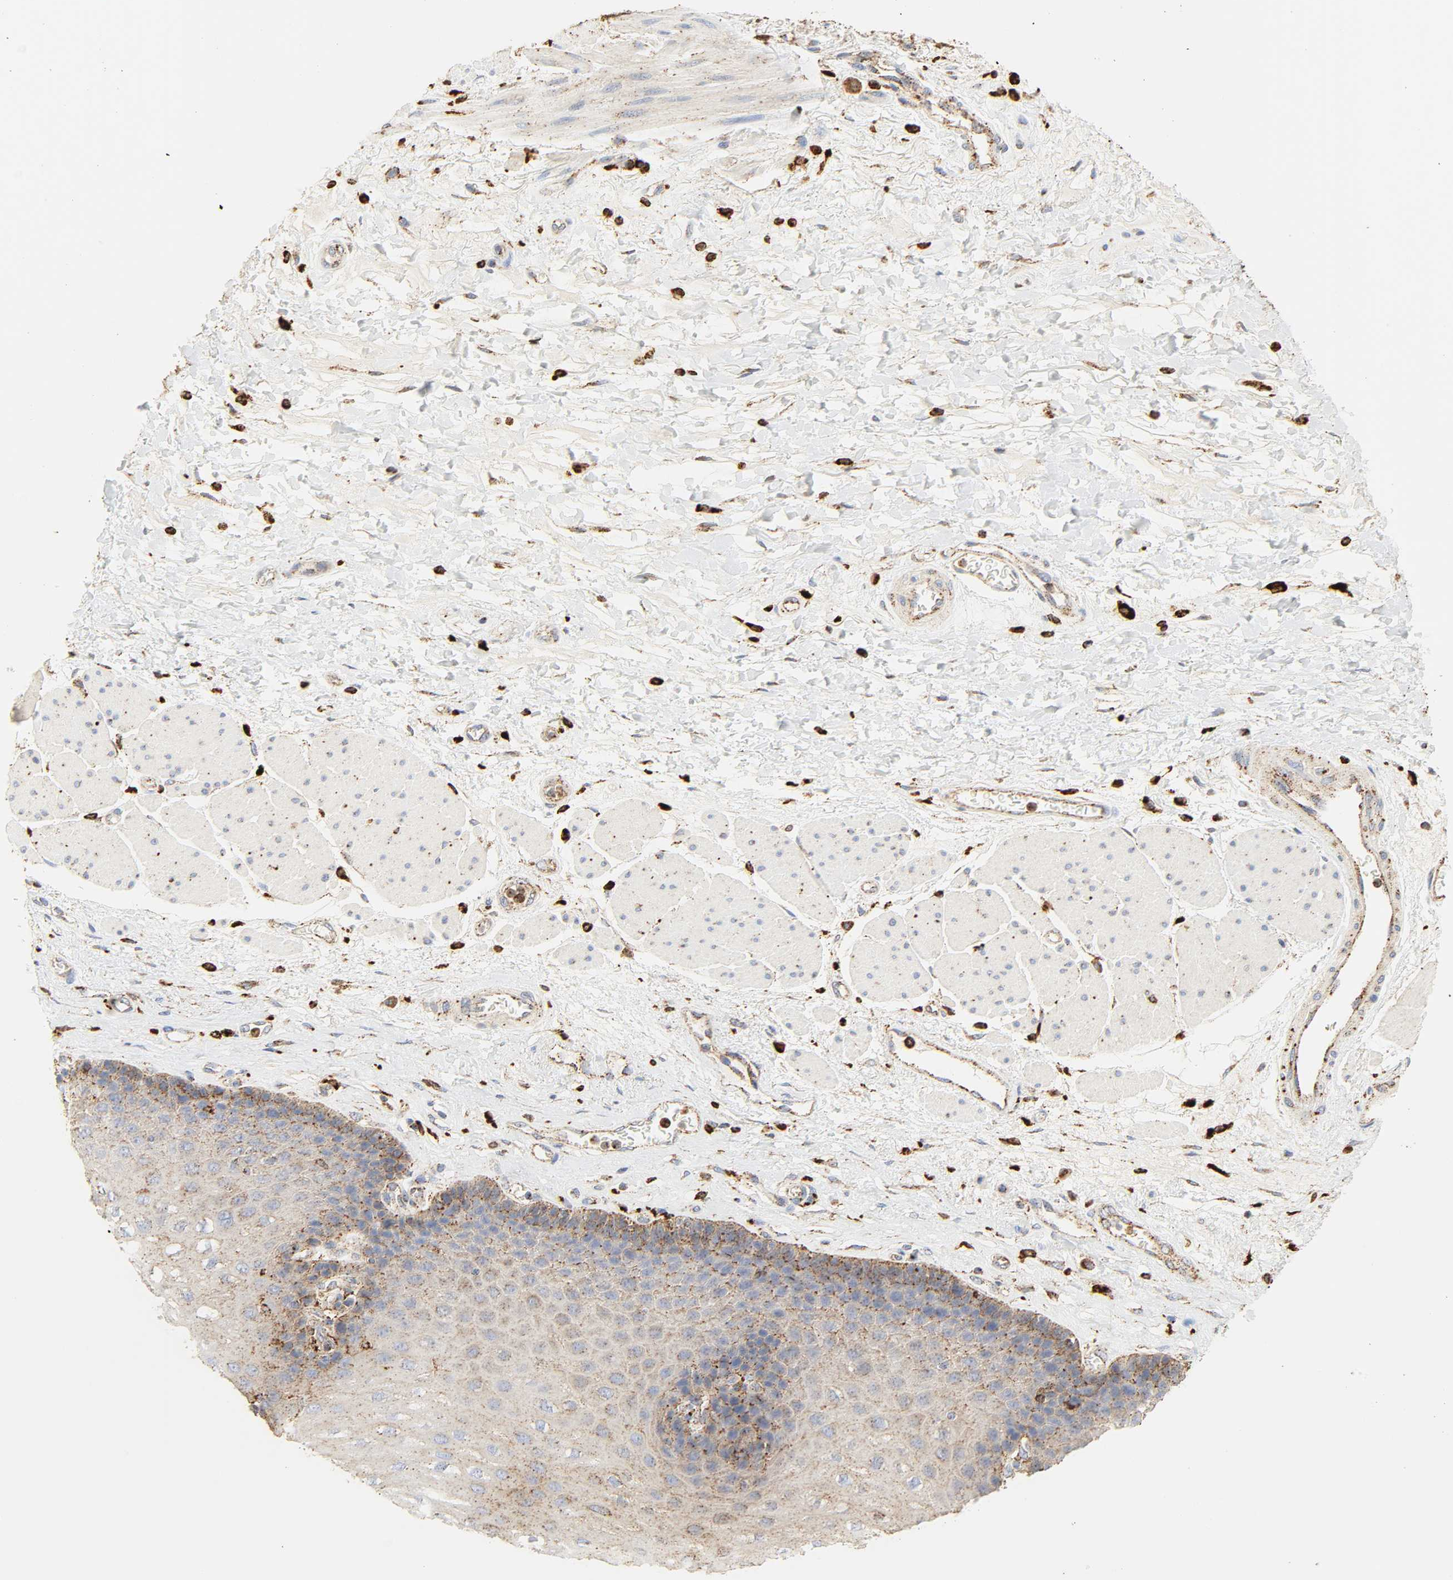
{"staining": {"intensity": "moderate", "quantity": ">75%", "location": "cytoplasmic/membranous"}, "tissue": "esophagus", "cell_type": "Squamous epithelial cells", "image_type": "normal", "snomed": [{"axis": "morphology", "description": "Normal tissue, NOS"}, {"axis": "topography", "description": "Esophagus"}], "caption": "Immunohistochemistry (IHC) of unremarkable human esophagus shows medium levels of moderate cytoplasmic/membranous staining in about >75% of squamous epithelial cells.", "gene": "PSAP", "patient": {"sex": "female", "age": 72}}